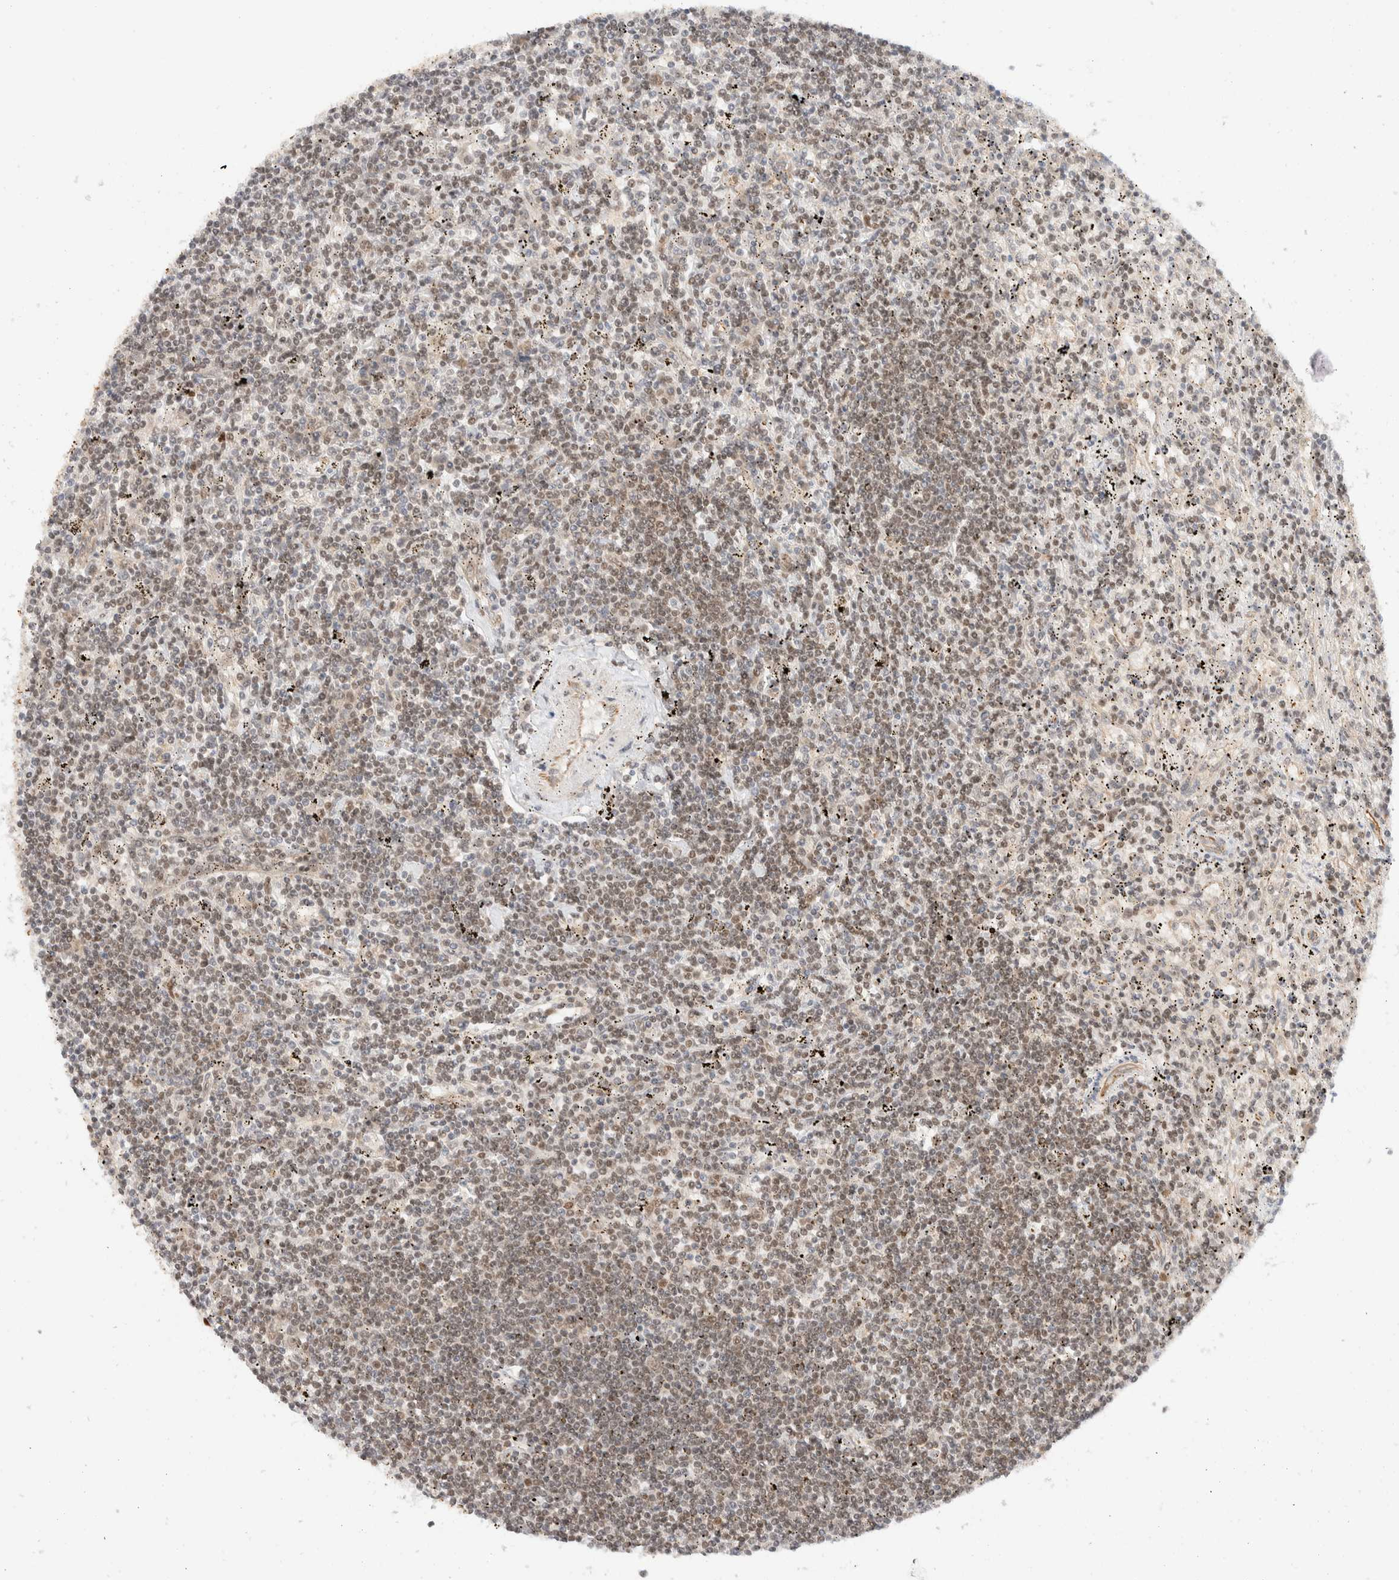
{"staining": {"intensity": "weak", "quantity": ">75%", "location": "nuclear"}, "tissue": "lymphoma", "cell_type": "Tumor cells", "image_type": "cancer", "snomed": [{"axis": "morphology", "description": "Malignant lymphoma, non-Hodgkin's type, Low grade"}, {"axis": "topography", "description": "Spleen"}], "caption": "Immunohistochemical staining of human lymphoma demonstrates weak nuclear protein expression in approximately >75% of tumor cells.", "gene": "C8orf76", "patient": {"sex": "male", "age": 76}}